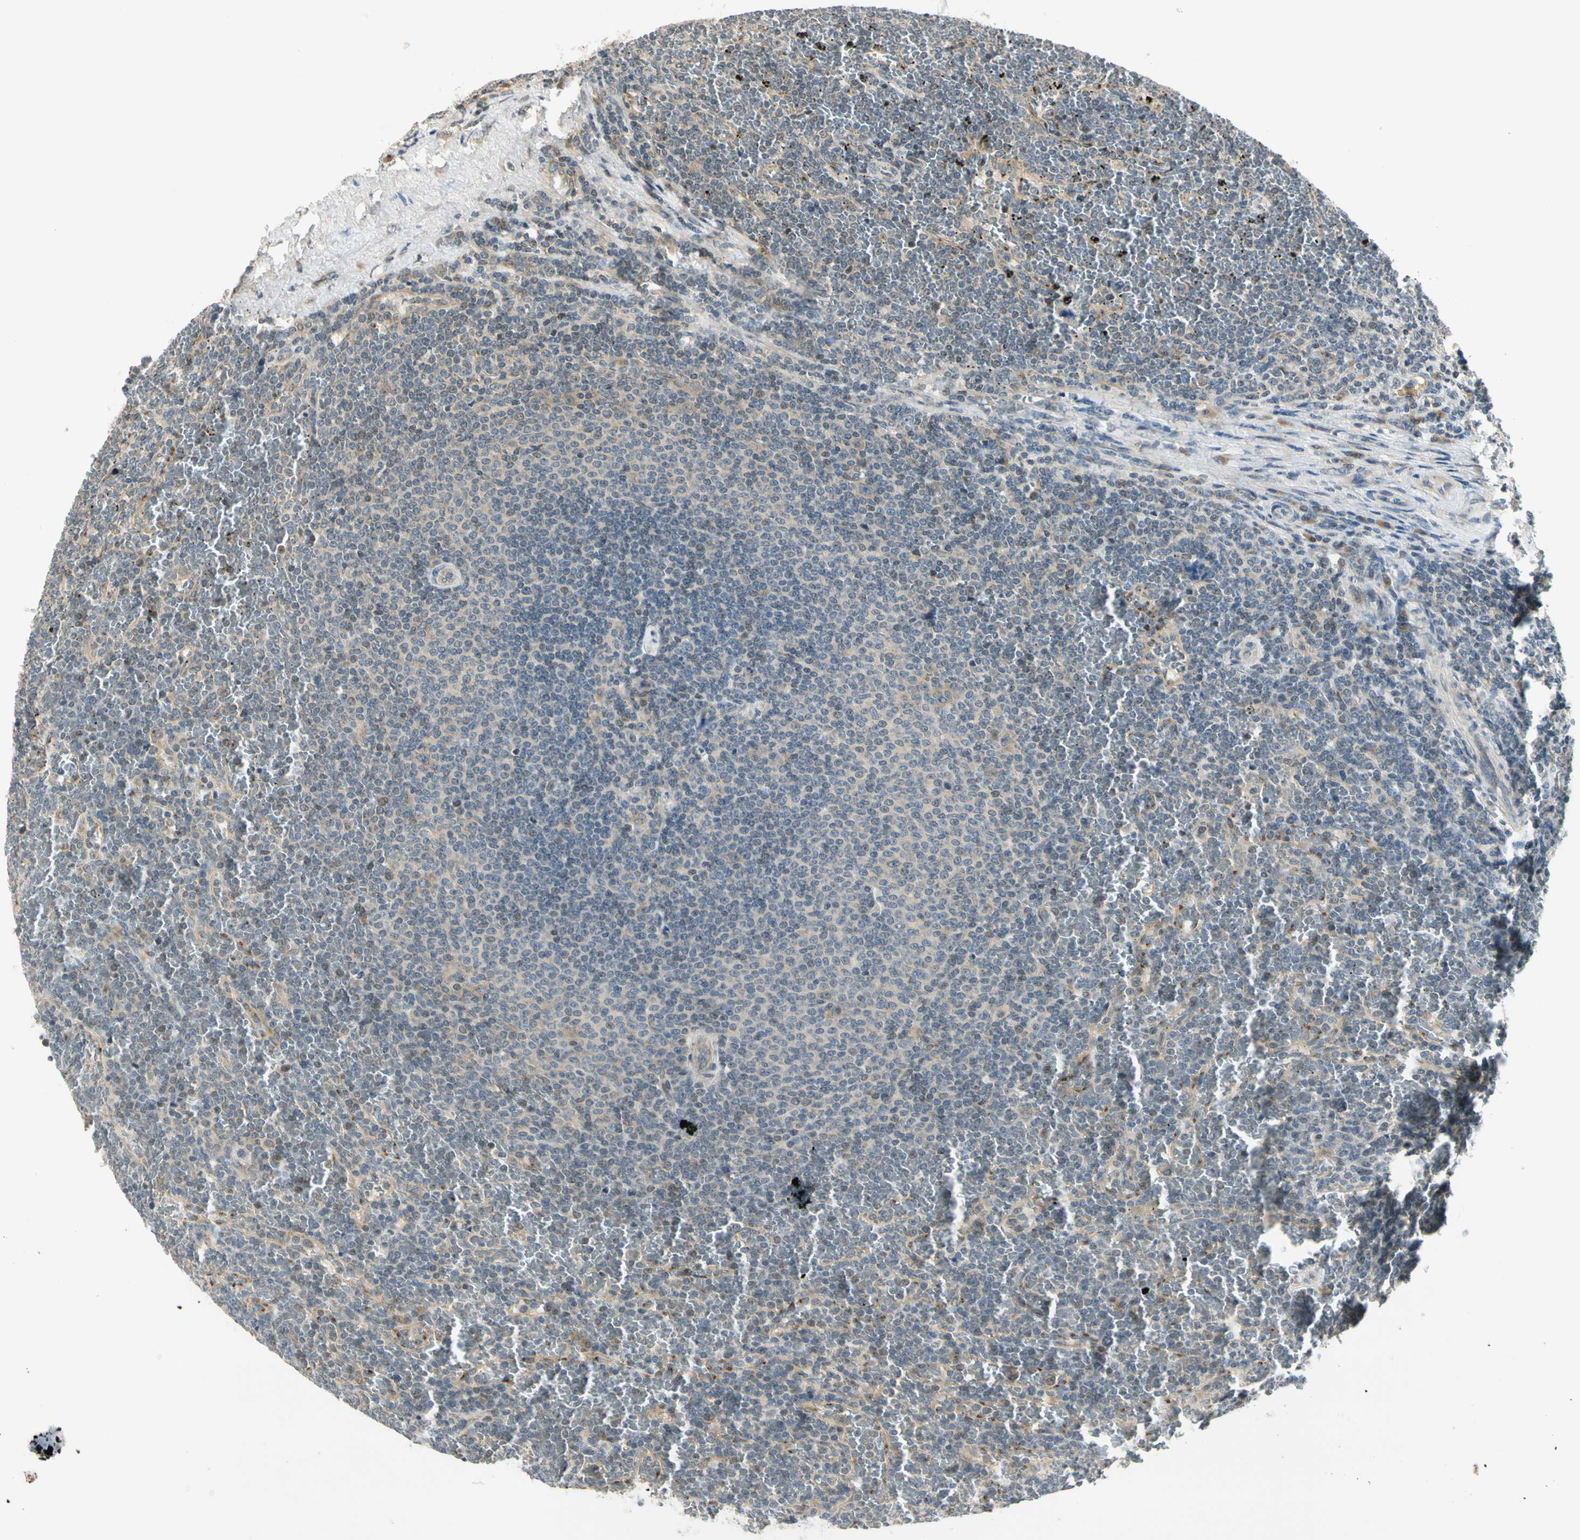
{"staining": {"intensity": "negative", "quantity": "none", "location": "none"}, "tissue": "lymphoma", "cell_type": "Tumor cells", "image_type": "cancer", "snomed": [{"axis": "morphology", "description": "Malignant lymphoma, non-Hodgkin's type, Low grade"}, {"axis": "topography", "description": "Spleen"}], "caption": "A high-resolution histopathology image shows IHC staining of lymphoma, which displays no significant staining in tumor cells.", "gene": "RPS6KB2", "patient": {"sex": "female", "age": 77}}